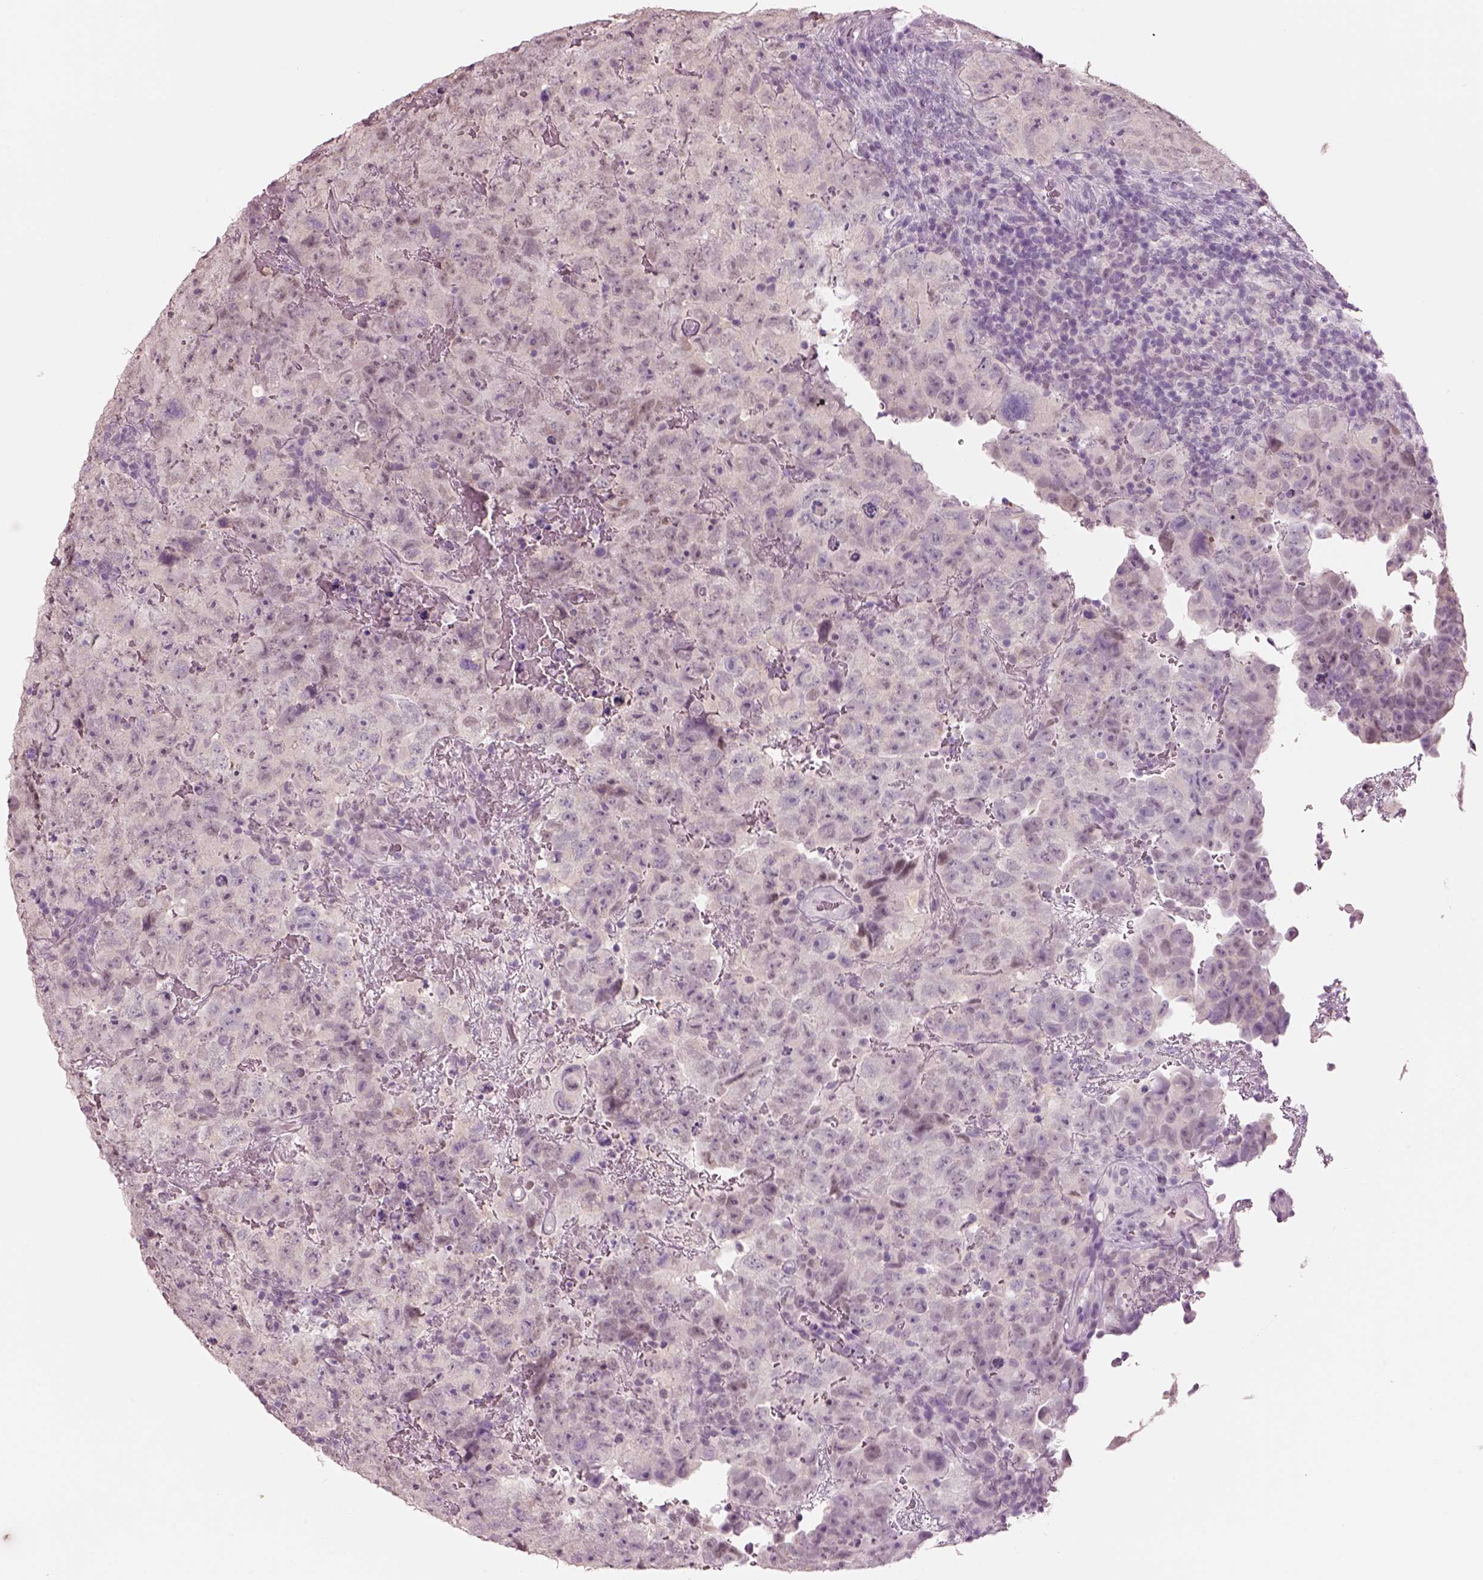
{"staining": {"intensity": "moderate", "quantity": "25%-75%", "location": "cytoplasmic/membranous"}, "tissue": "testis cancer", "cell_type": "Tumor cells", "image_type": "cancer", "snomed": [{"axis": "morphology", "description": "Carcinoma, Embryonal, NOS"}, {"axis": "topography", "description": "Testis"}], "caption": "Immunohistochemical staining of human testis cancer reveals moderate cytoplasmic/membranous protein expression in about 25%-75% of tumor cells.", "gene": "ELSPBP1", "patient": {"sex": "male", "age": 24}}